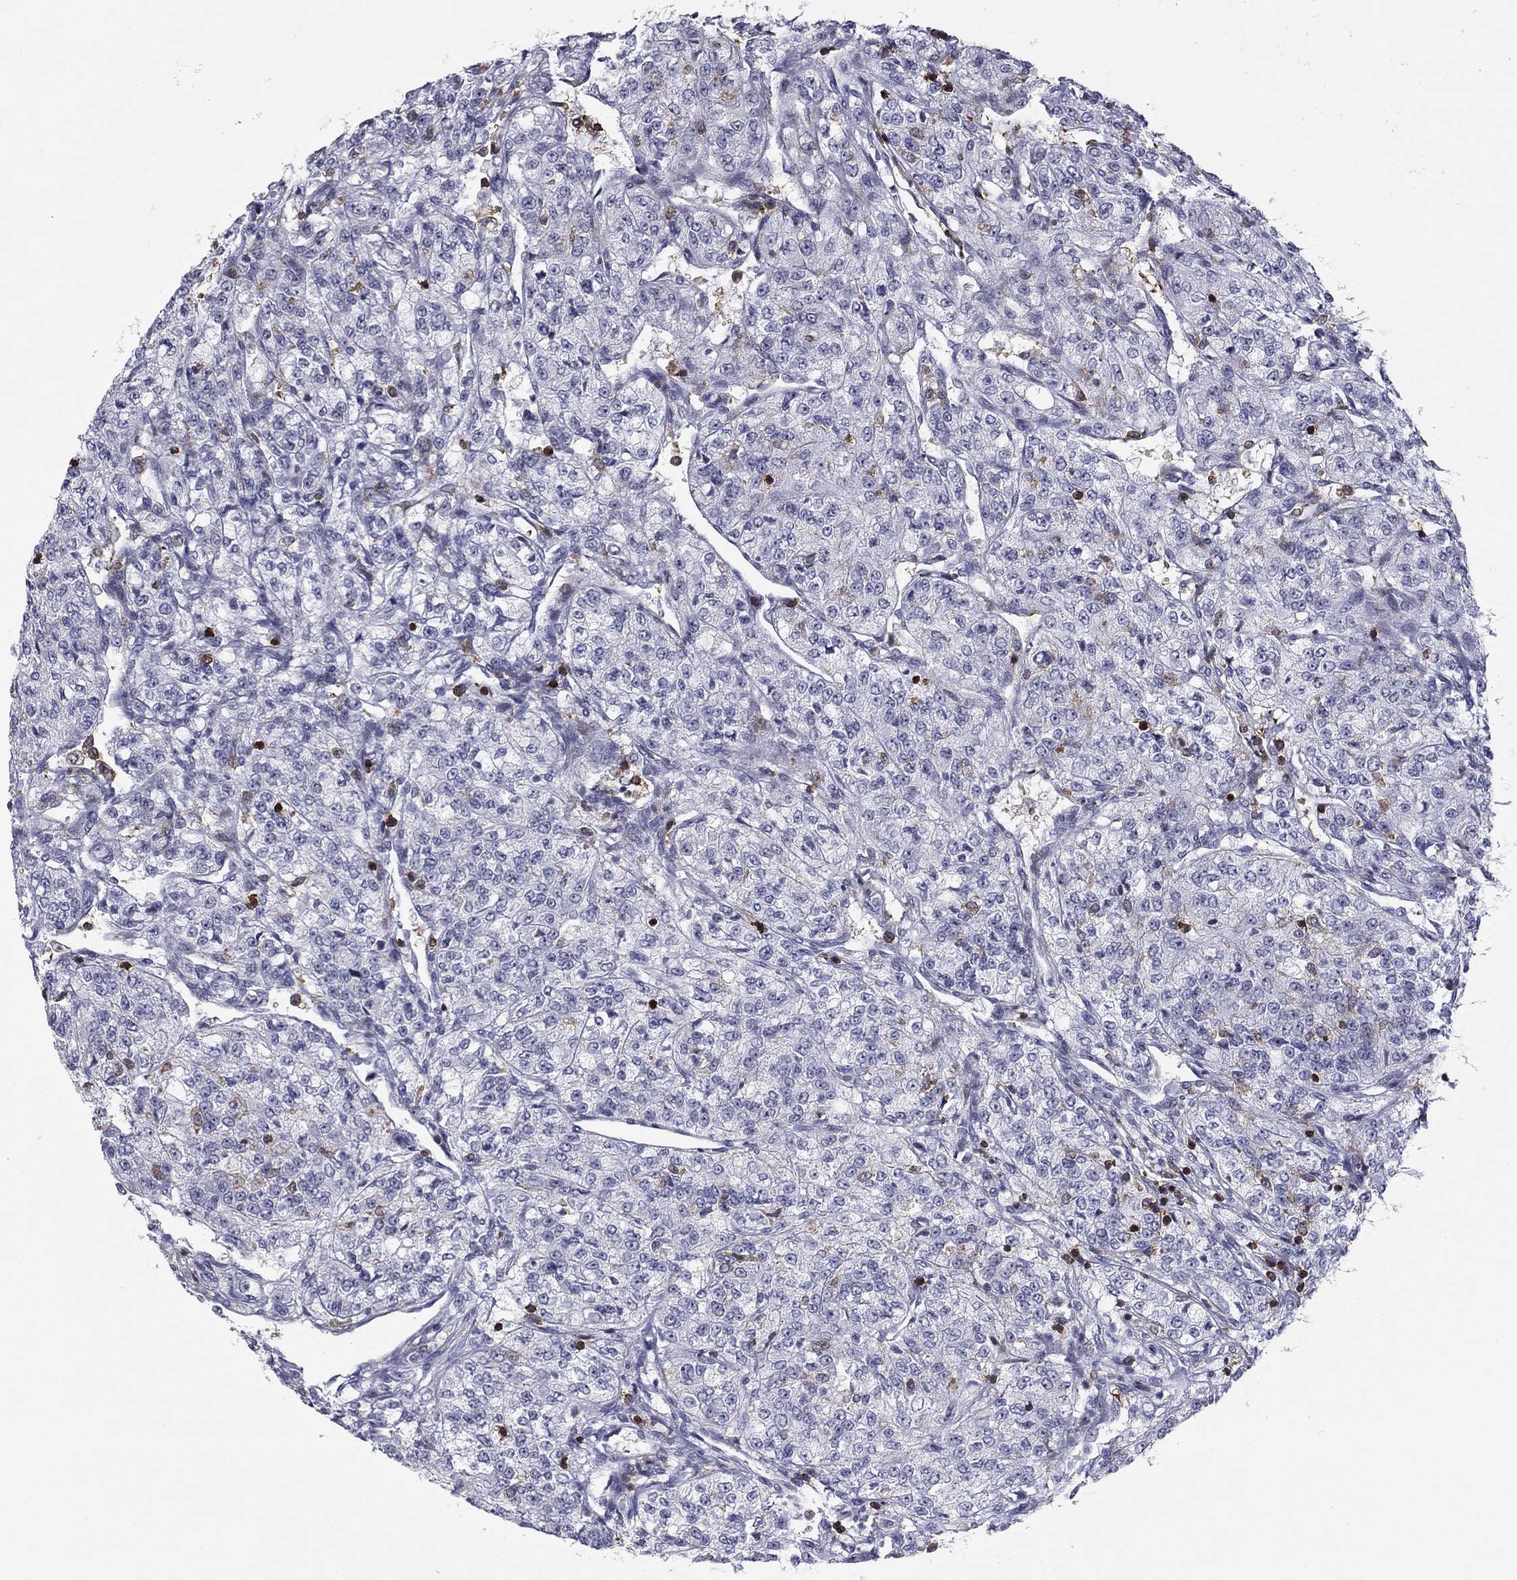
{"staining": {"intensity": "negative", "quantity": "none", "location": "none"}, "tissue": "renal cancer", "cell_type": "Tumor cells", "image_type": "cancer", "snomed": [{"axis": "morphology", "description": "Adenocarcinoma, NOS"}, {"axis": "topography", "description": "Kidney"}], "caption": "IHC image of human renal cancer (adenocarcinoma) stained for a protein (brown), which shows no expression in tumor cells. (DAB (3,3'-diaminobenzidine) immunohistochemistry (IHC), high magnification).", "gene": "ARHGAP27", "patient": {"sex": "female", "age": 63}}